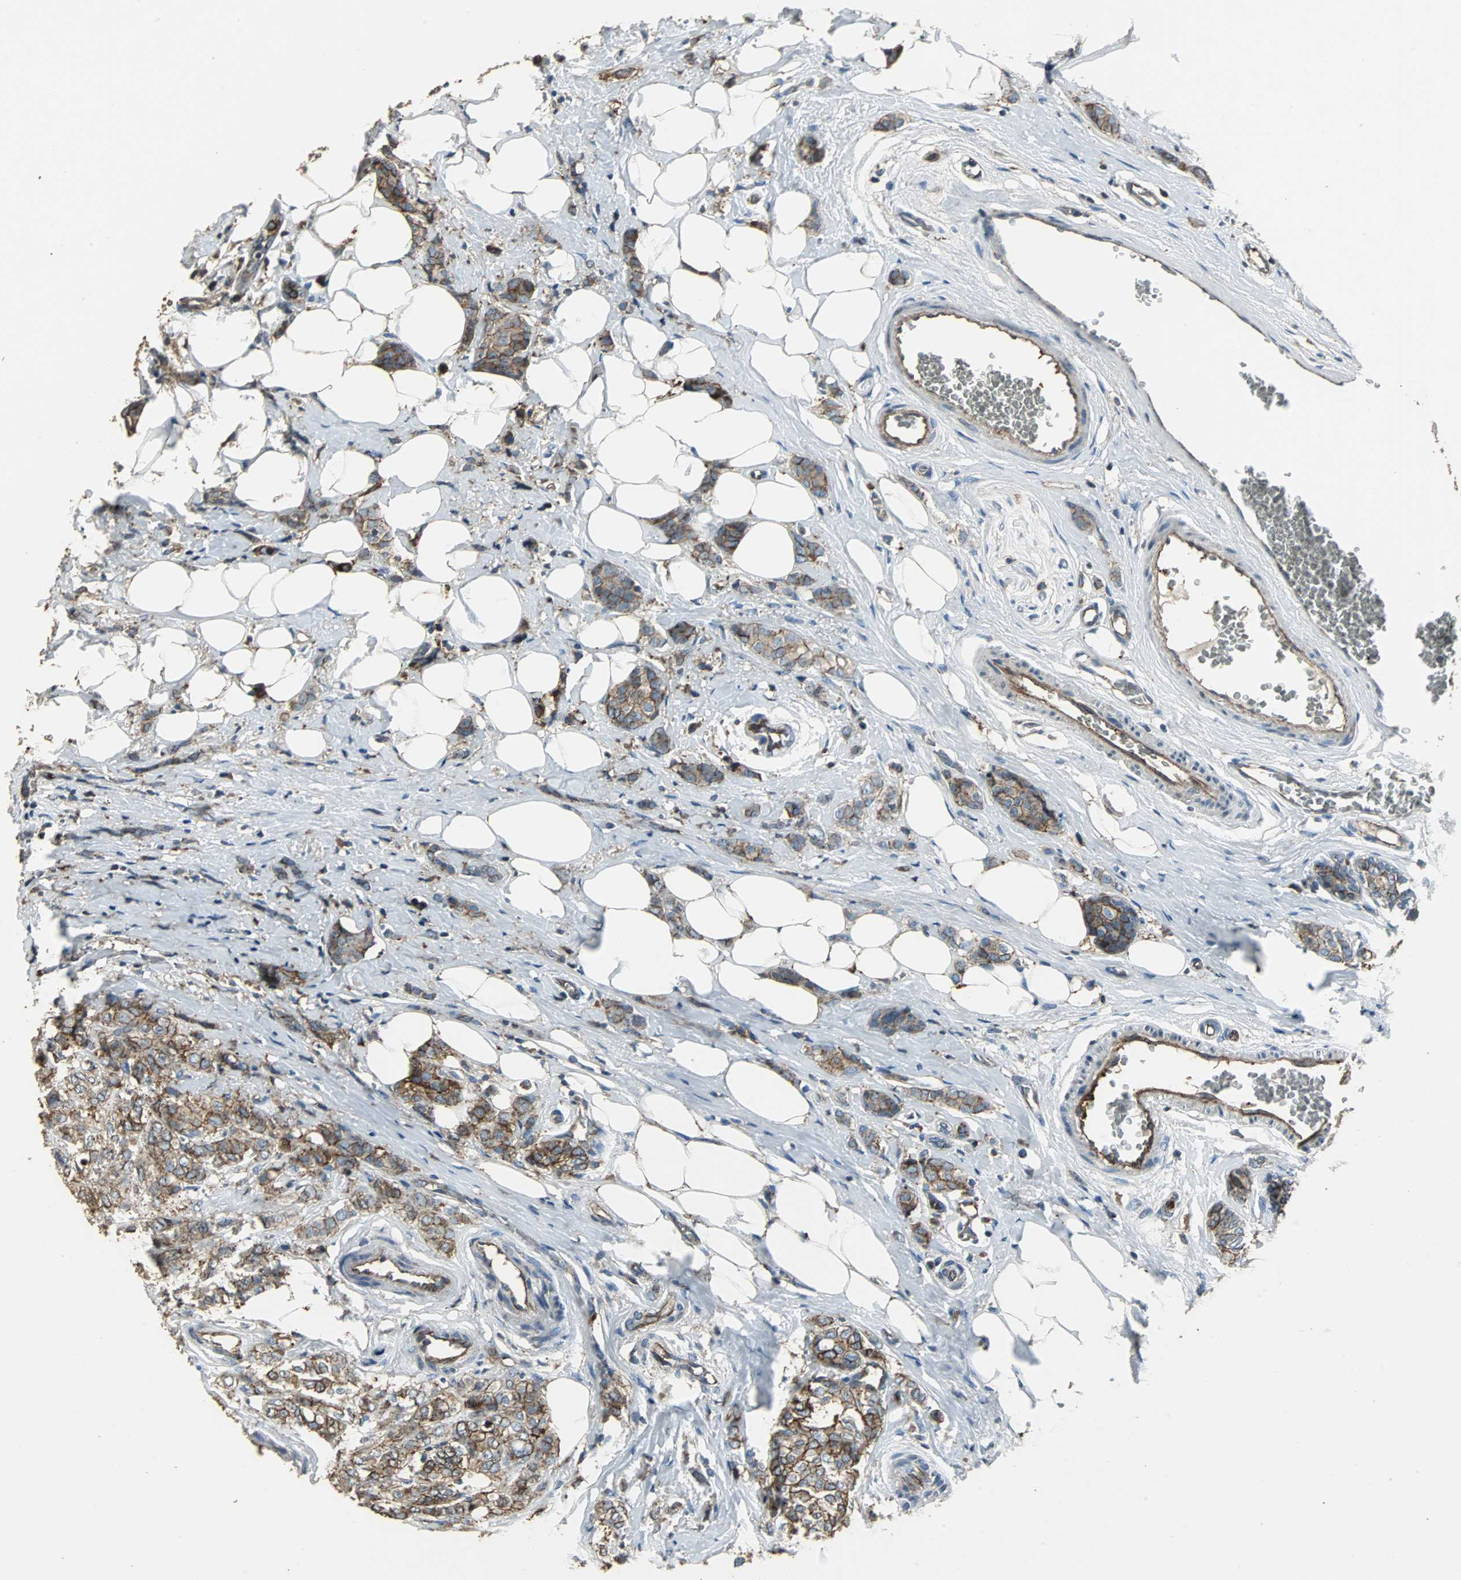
{"staining": {"intensity": "moderate", "quantity": ">75%", "location": "cytoplasmic/membranous"}, "tissue": "breast cancer", "cell_type": "Tumor cells", "image_type": "cancer", "snomed": [{"axis": "morphology", "description": "Lobular carcinoma"}, {"axis": "topography", "description": "Breast"}], "caption": "About >75% of tumor cells in breast cancer reveal moderate cytoplasmic/membranous protein expression as visualized by brown immunohistochemical staining.", "gene": "F11R", "patient": {"sex": "female", "age": 60}}